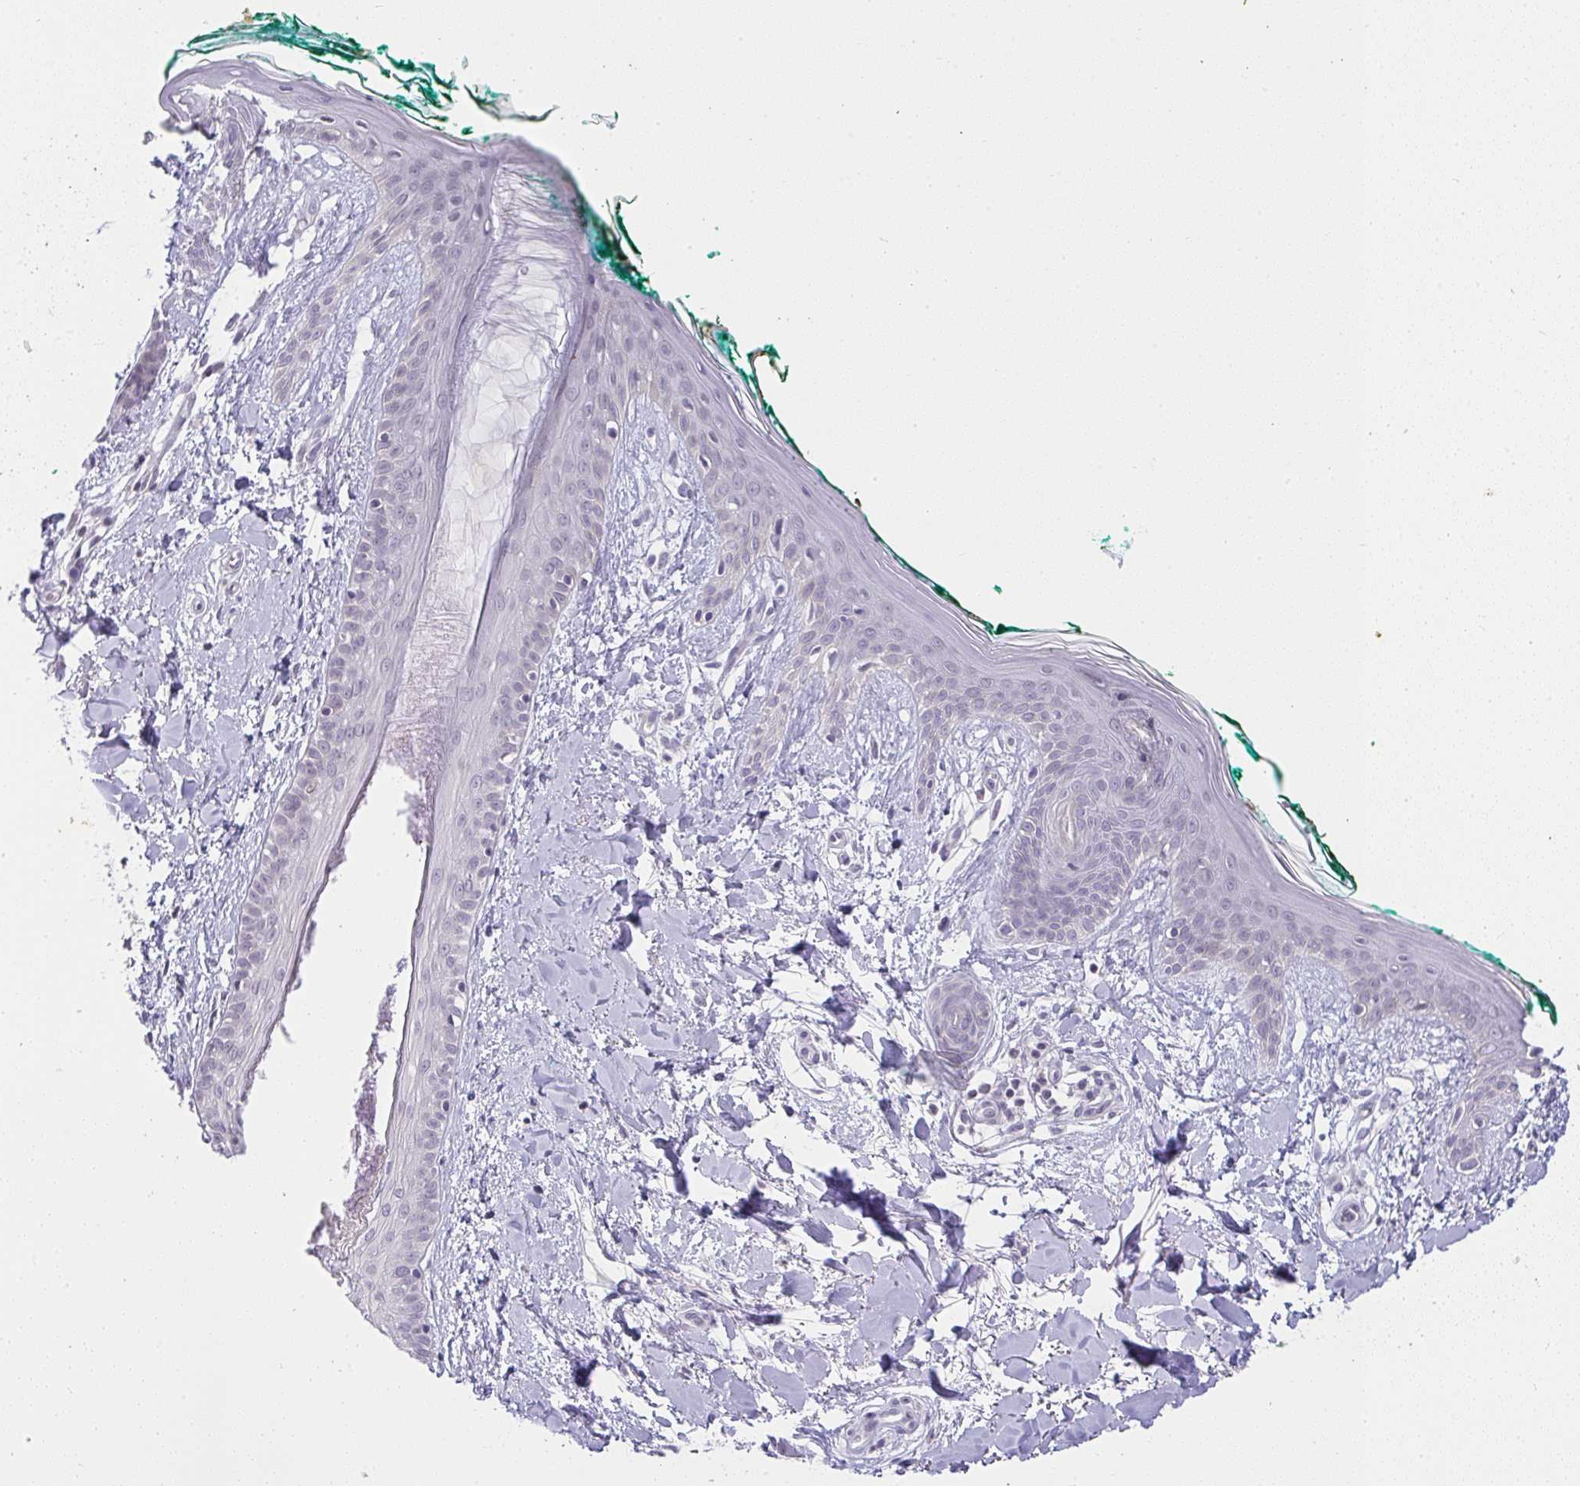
{"staining": {"intensity": "negative", "quantity": "none", "location": "none"}, "tissue": "skin", "cell_type": "Fibroblasts", "image_type": "normal", "snomed": [{"axis": "morphology", "description": "Normal tissue, NOS"}, {"axis": "topography", "description": "Skin"}], "caption": "Fibroblasts are negative for brown protein staining in unremarkable skin. (DAB (3,3'-diaminobenzidine) immunohistochemistry (IHC), high magnification).", "gene": "CACNA1S", "patient": {"sex": "female", "age": 34}}